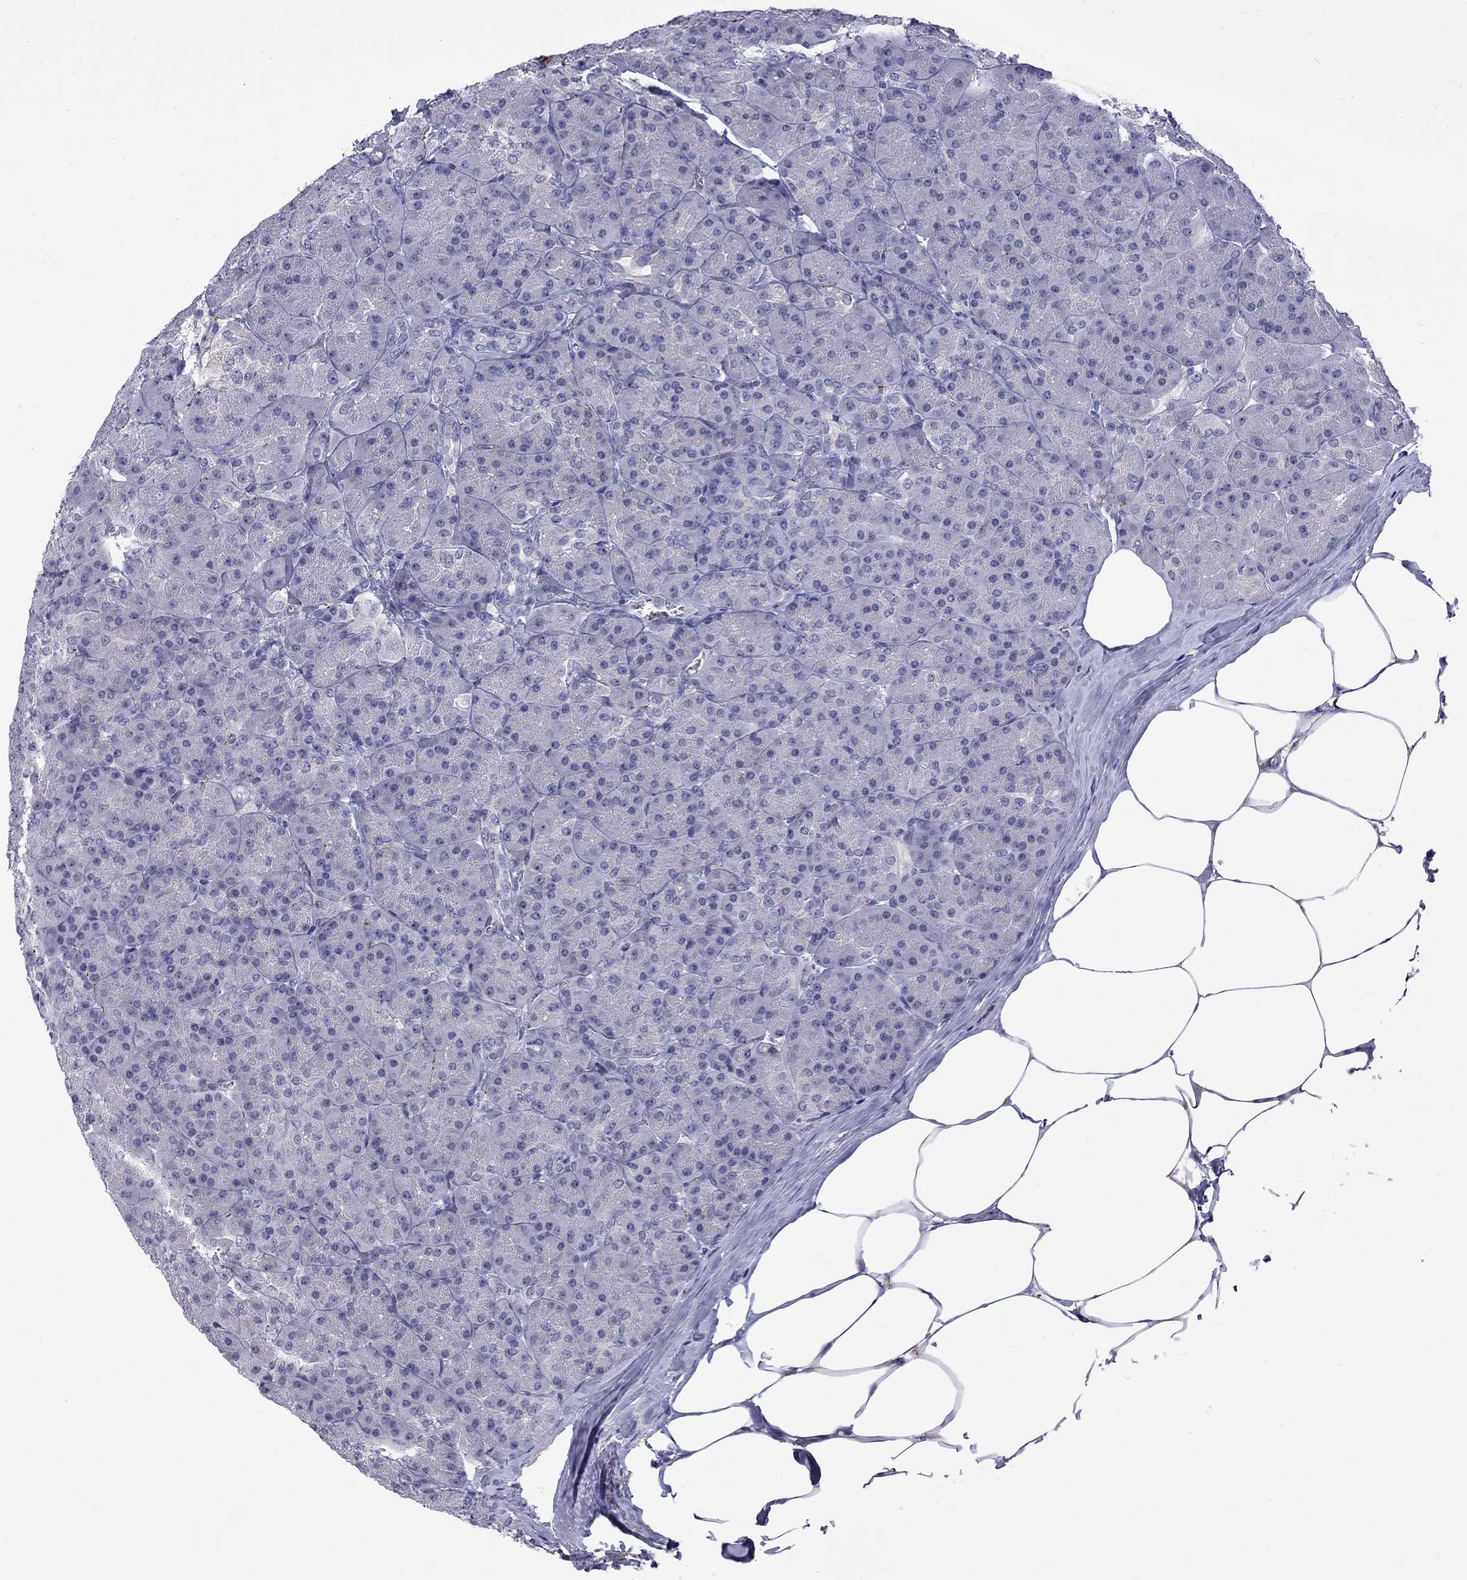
{"staining": {"intensity": "negative", "quantity": "none", "location": "none"}, "tissue": "pancreas", "cell_type": "Exocrine glandular cells", "image_type": "normal", "snomed": [{"axis": "morphology", "description": "Normal tissue, NOS"}, {"axis": "topography", "description": "Pancreas"}], "caption": "Immunohistochemistry of benign human pancreas shows no staining in exocrine glandular cells.", "gene": "RTL9", "patient": {"sex": "male", "age": 57}}